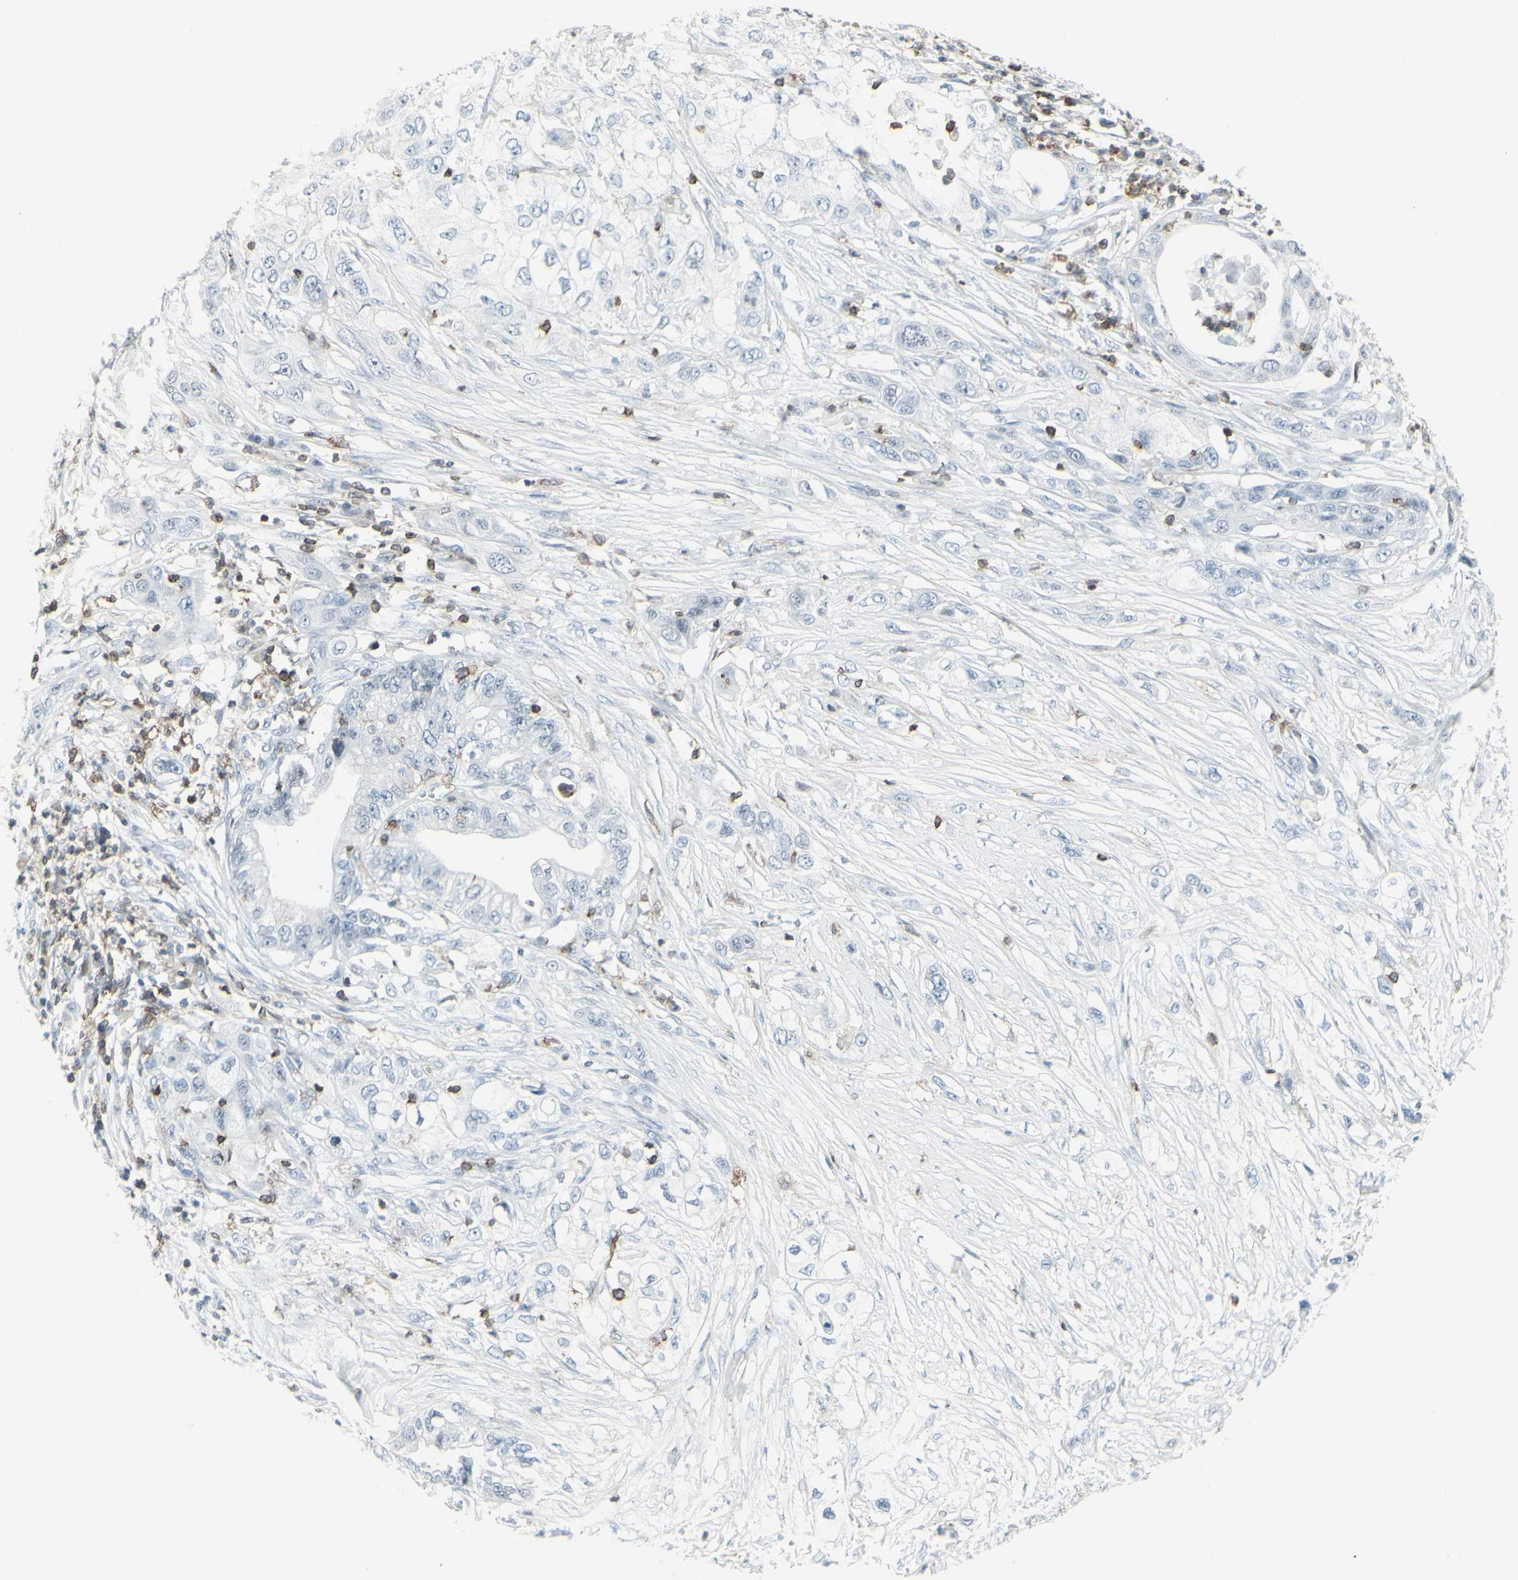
{"staining": {"intensity": "negative", "quantity": "none", "location": "none"}, "tissue": "pancreatic cancer", "cell_type": "Tumor cells", "image_type": "cancer", "snomed": [{"axis": "morphology", "description": "Adenocarcinoma, NOS"}, {"axis": "topography", "description": "Pancreas"}], "caption": "Human adenocarcinoma (pancreatic) stained for a protein using immunohistochemistry (IHC) exhibits no expression in tumor cells.", "gene": "NRG1", "patient": {"sex": "female", "age": 70}}